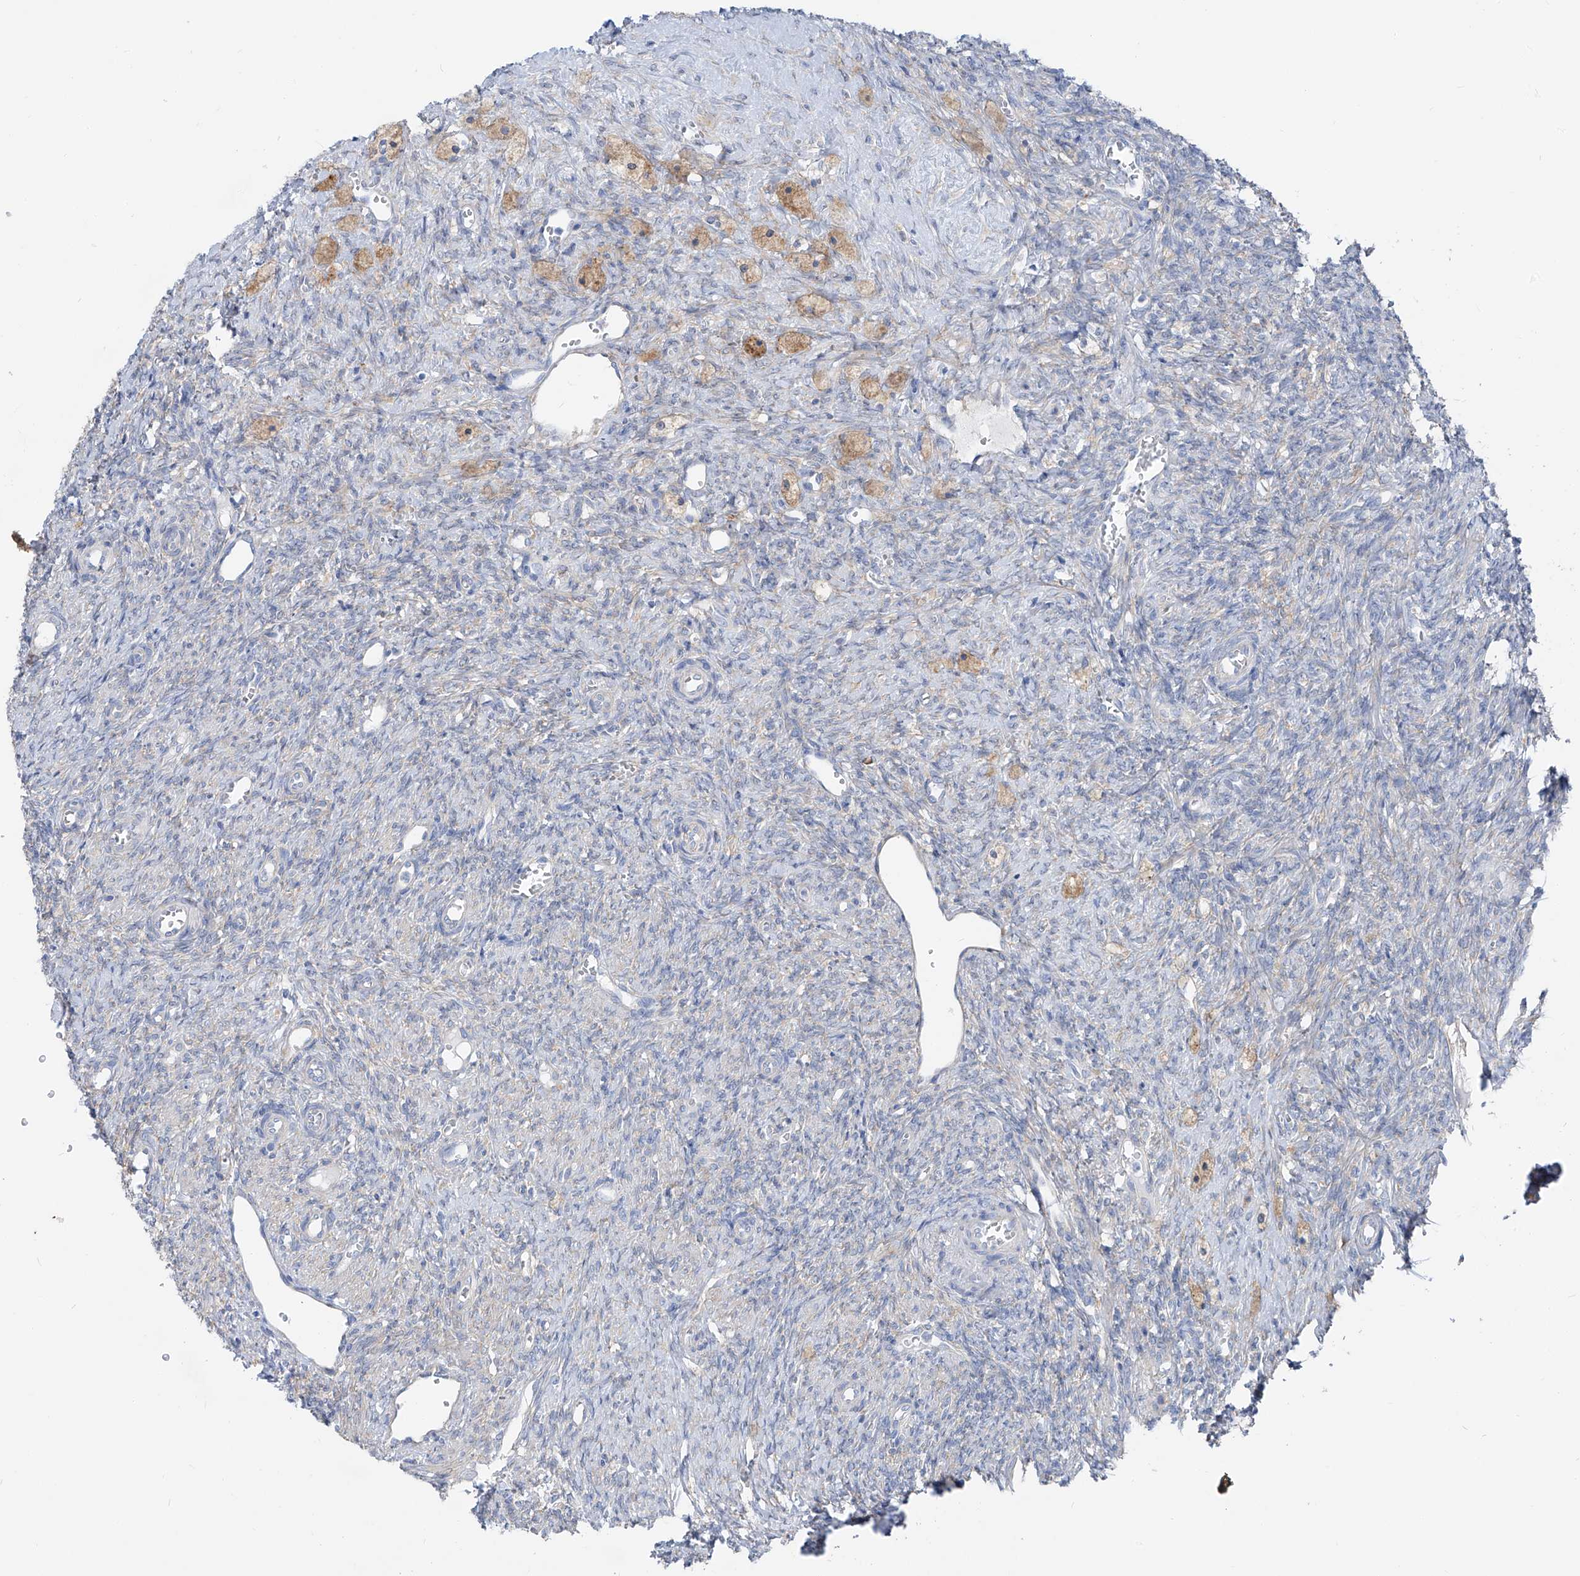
{"staining": {"intensity": "negative", "quantity": "none", "location": "none"}, "tissue": "ovary", "cell_type": "Follicle cells", "image_type": "normal", "snomed": [{"axis": "morphology", "description": "Normal tissue, NOS"}, {"axis": "topography", "description": "Ovary"}], "caption": "An IHC photomicrograph of benign ovary is shown. There is no staining in follicle cells of ovary.", "gene": "UFL1", "patient": {"sex": "female", "age": 41}}